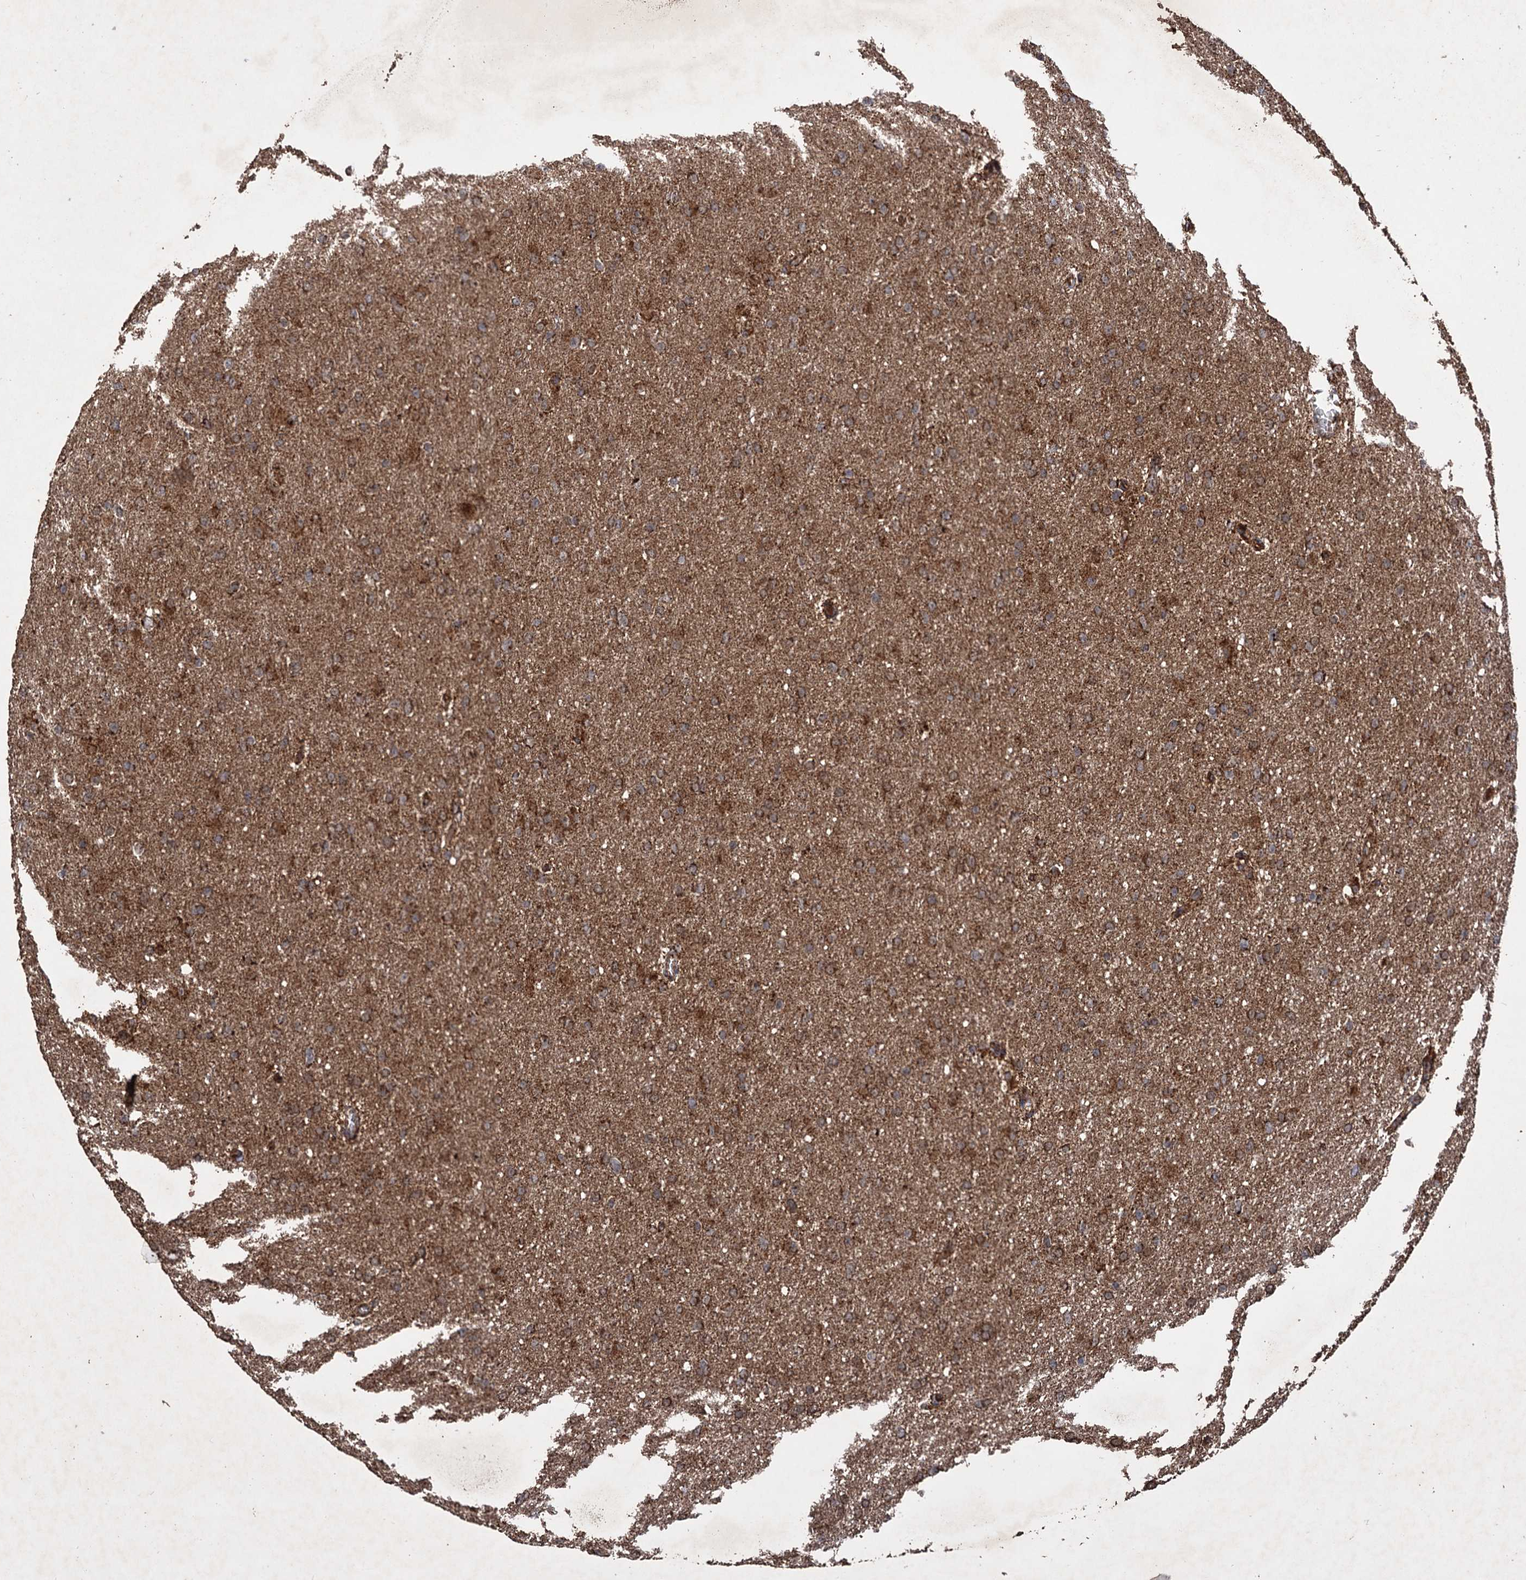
{"staining": {"intensity": "moderate", "quantity": ">75%", "location": "cytoplasmic/membranous"}, "tissue": "glioma", "cell_type": "Tumor cells", "image_type": "cancer", "snomed": [{"axis": "morphology", "description": "Glioma, malignant, High grade"}, {"axis": "topography", "description": "Cerebral cortex"}], "caption": "This micrograph demonstrates IHC staining of human glioma, with medium moderate cytoplasmic/membranous positivity in approximately >75% of tumor cells.", "gene": "IPO4", "patient": {"sex": "female", "age": 36}}